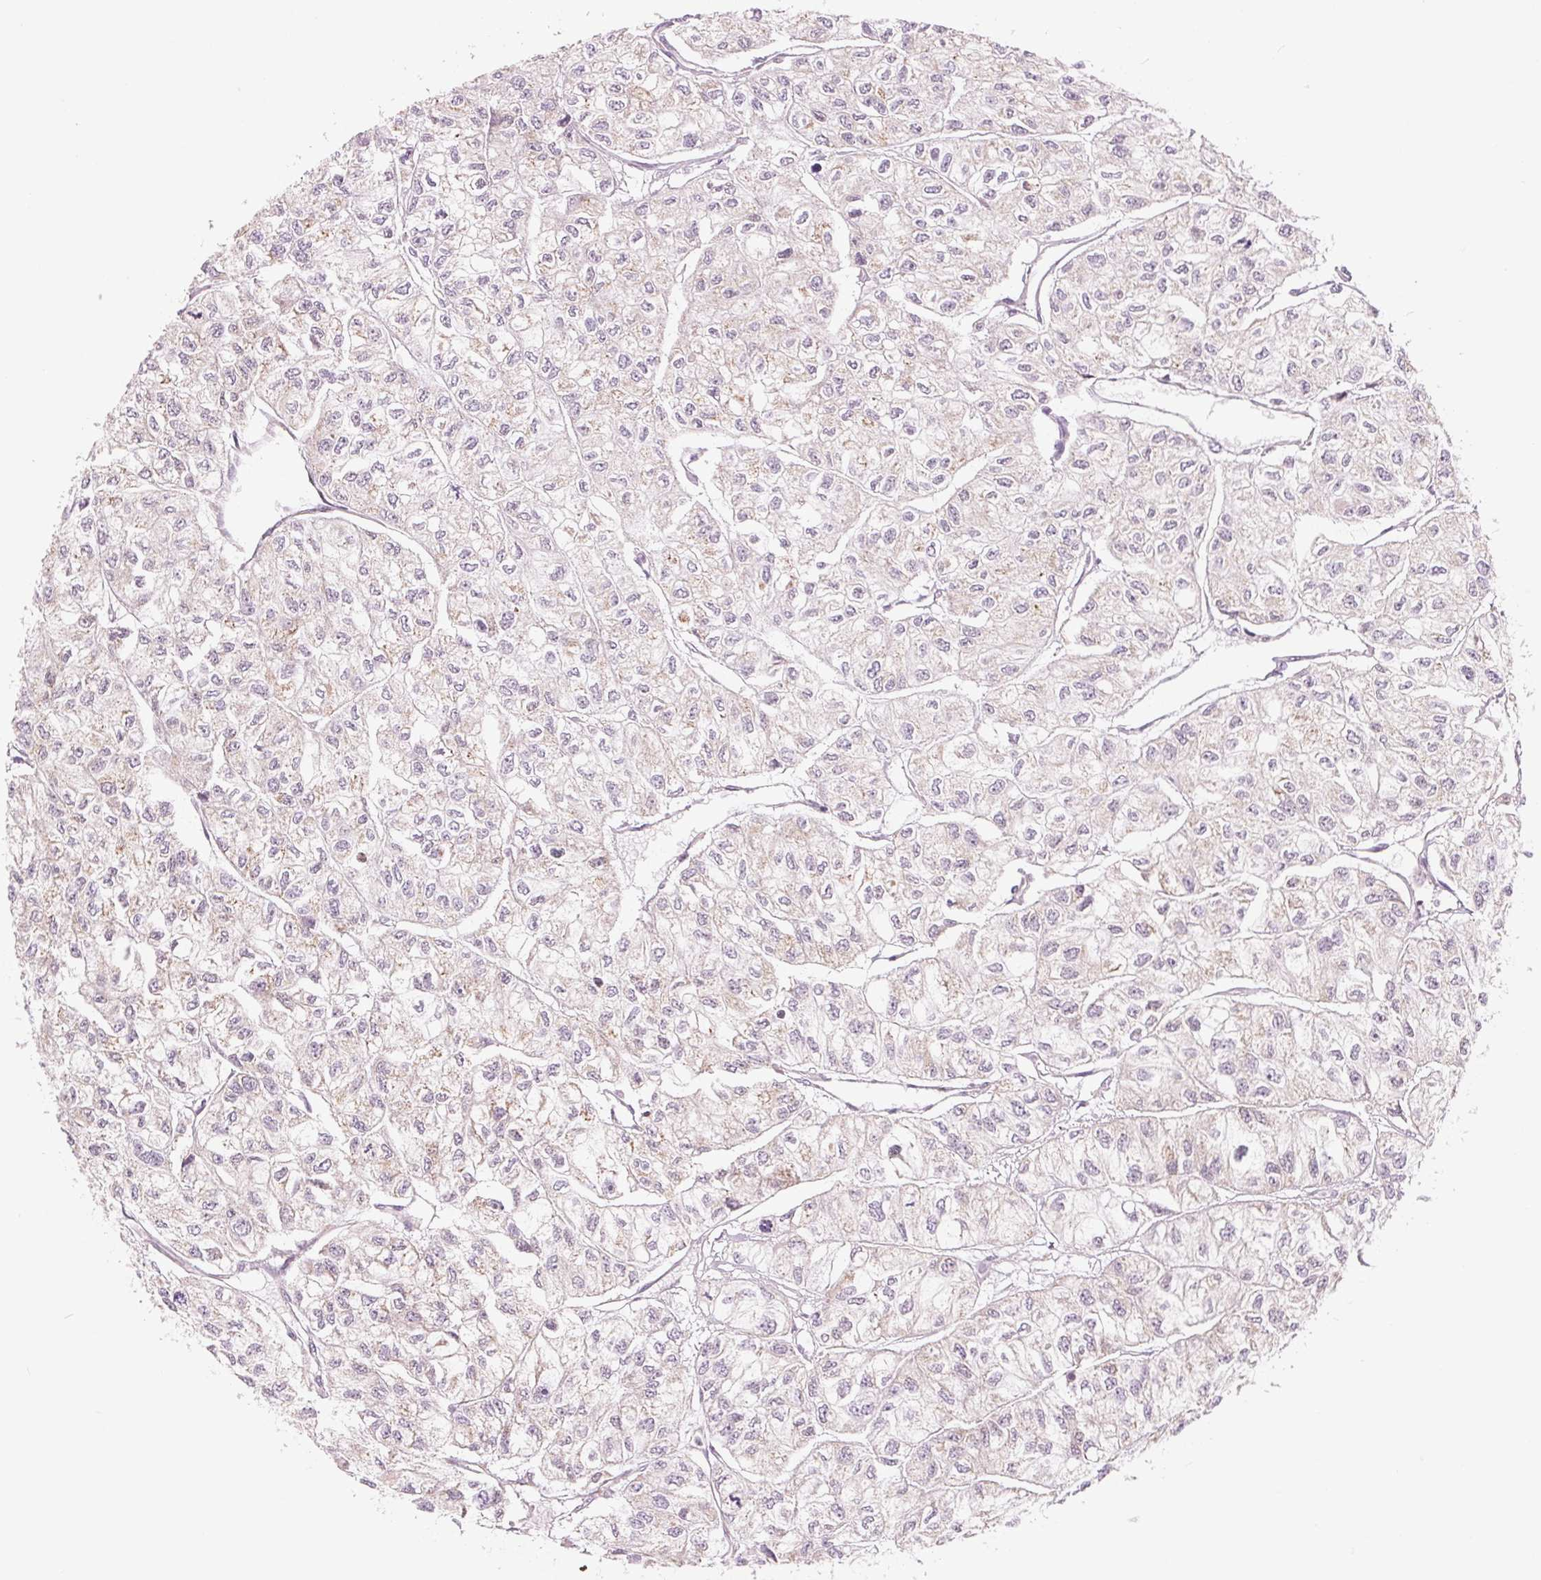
{"staining": {"intensity": "weak", "quantity": "<25%", "location": "cytoplasmic/membranous"}, "tissue": "renal cancer", "cell_type": "Tumor cells", "image_type": "cancer", "snomed": [{"axis": "morphology", "description": "Adenocarcinoma, NOS"}, {"axis": "topography", "description": "Kidney"}], "caption": "Immunohistochemistry (IHC) of adenocarcinoma (renal) demonstrates no expression in tumor cells.", "gene": "TECR", "patient": {"sex": "male", "age": 56}}